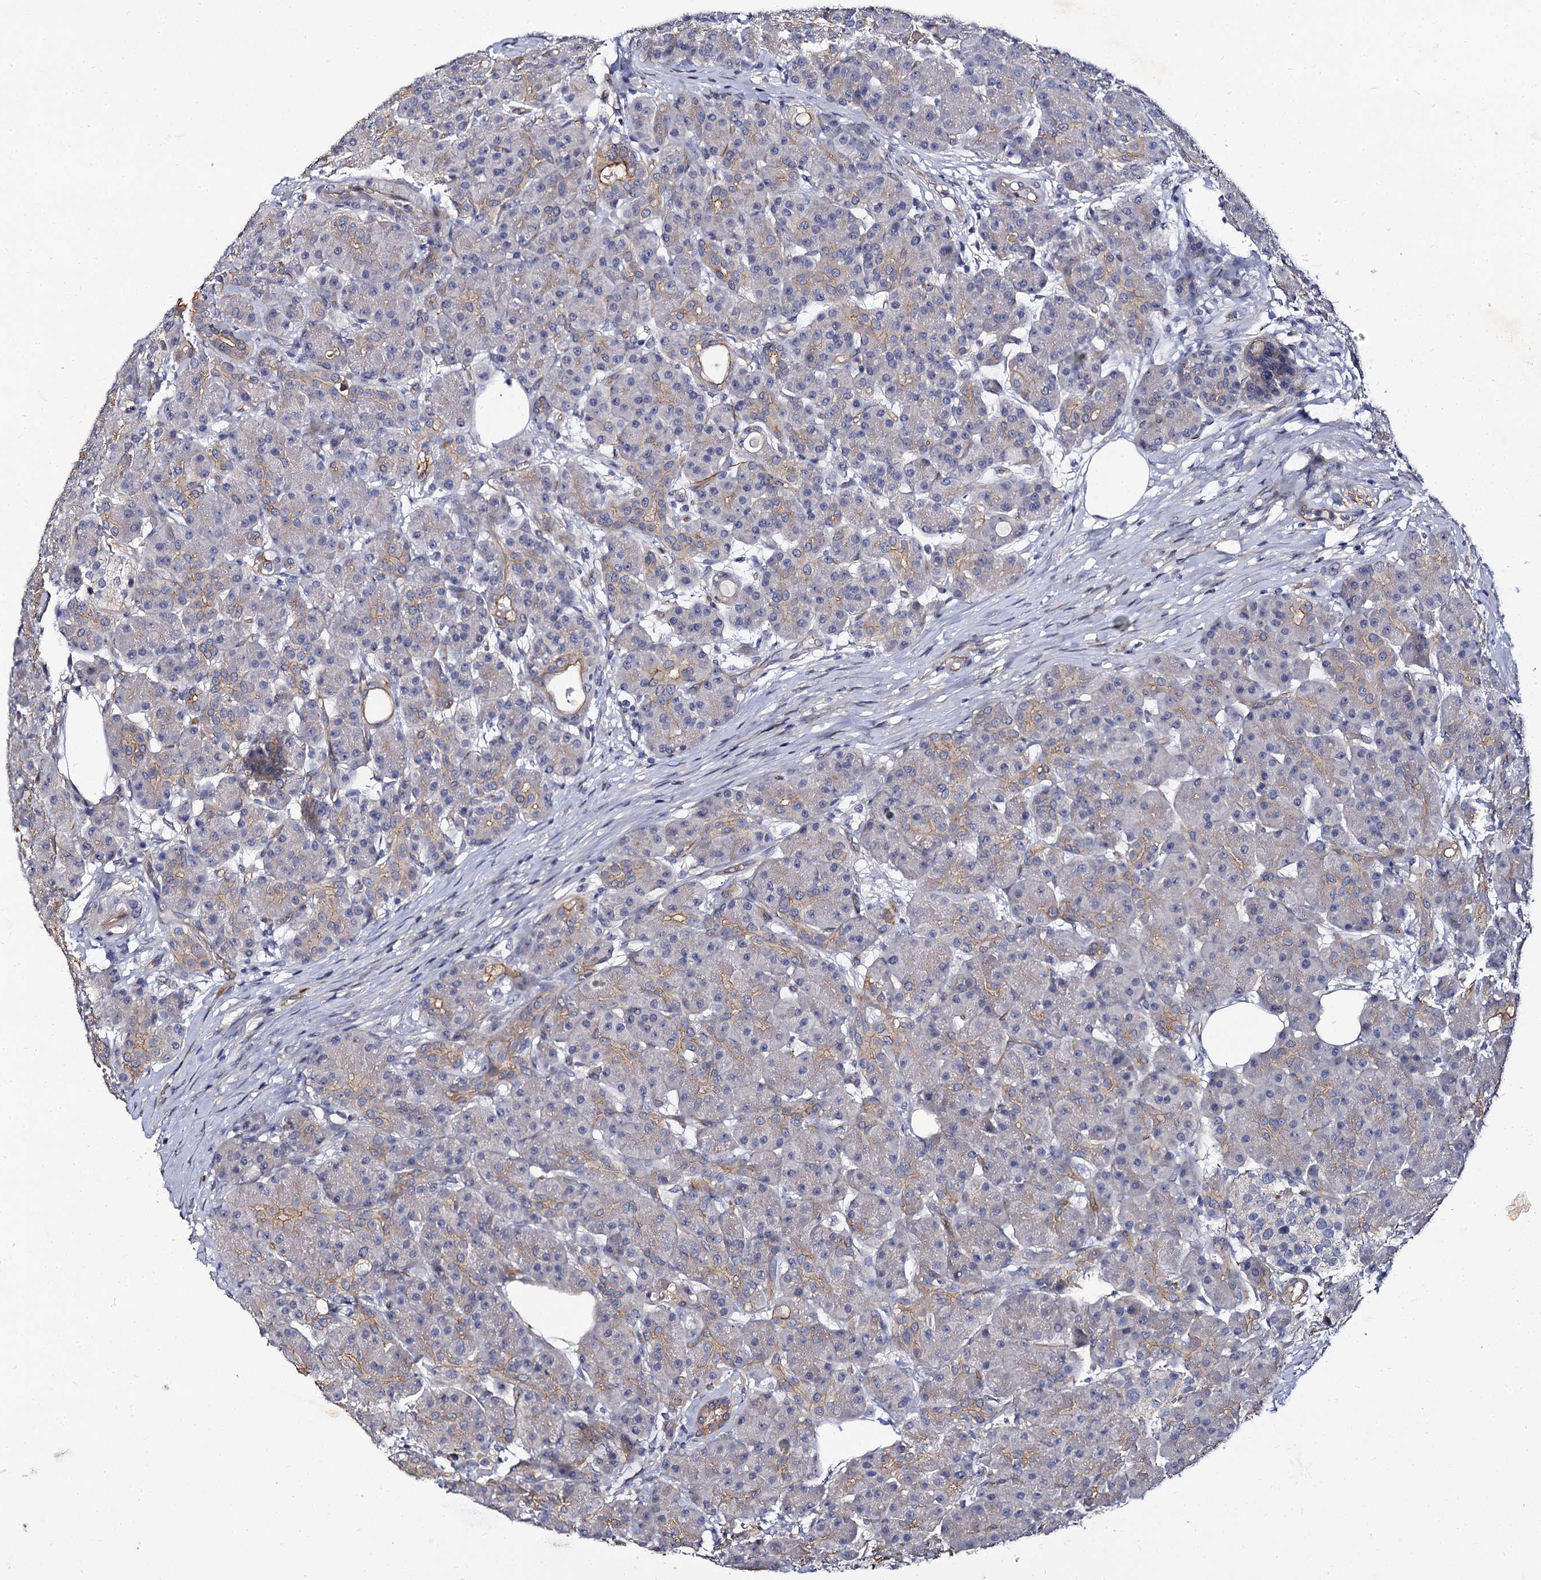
{"staining": {"intensity": "moderate", "quantity": "<25%", "location": "cytoplasmic/membranous"}, "tissue": "pancreas", "cell_type": "Exocrine glandular cells", "image_type": "normal", "snomed": [{"axis": "morphology", "description": "Normal tissue, NOS"}, {"axis": "topography", "description": "Pancreas"}], "caption": "Pancreas stained with DAB (3,3'-diaminobenzidine) immunohistochemistry (IHC) displays low levels of moderate cytoplasmic/membranous staining in approximately <25% of exocrine glandular cells.", "gene": "CBFB", "patient": {"sex": "male", "age": 63}}